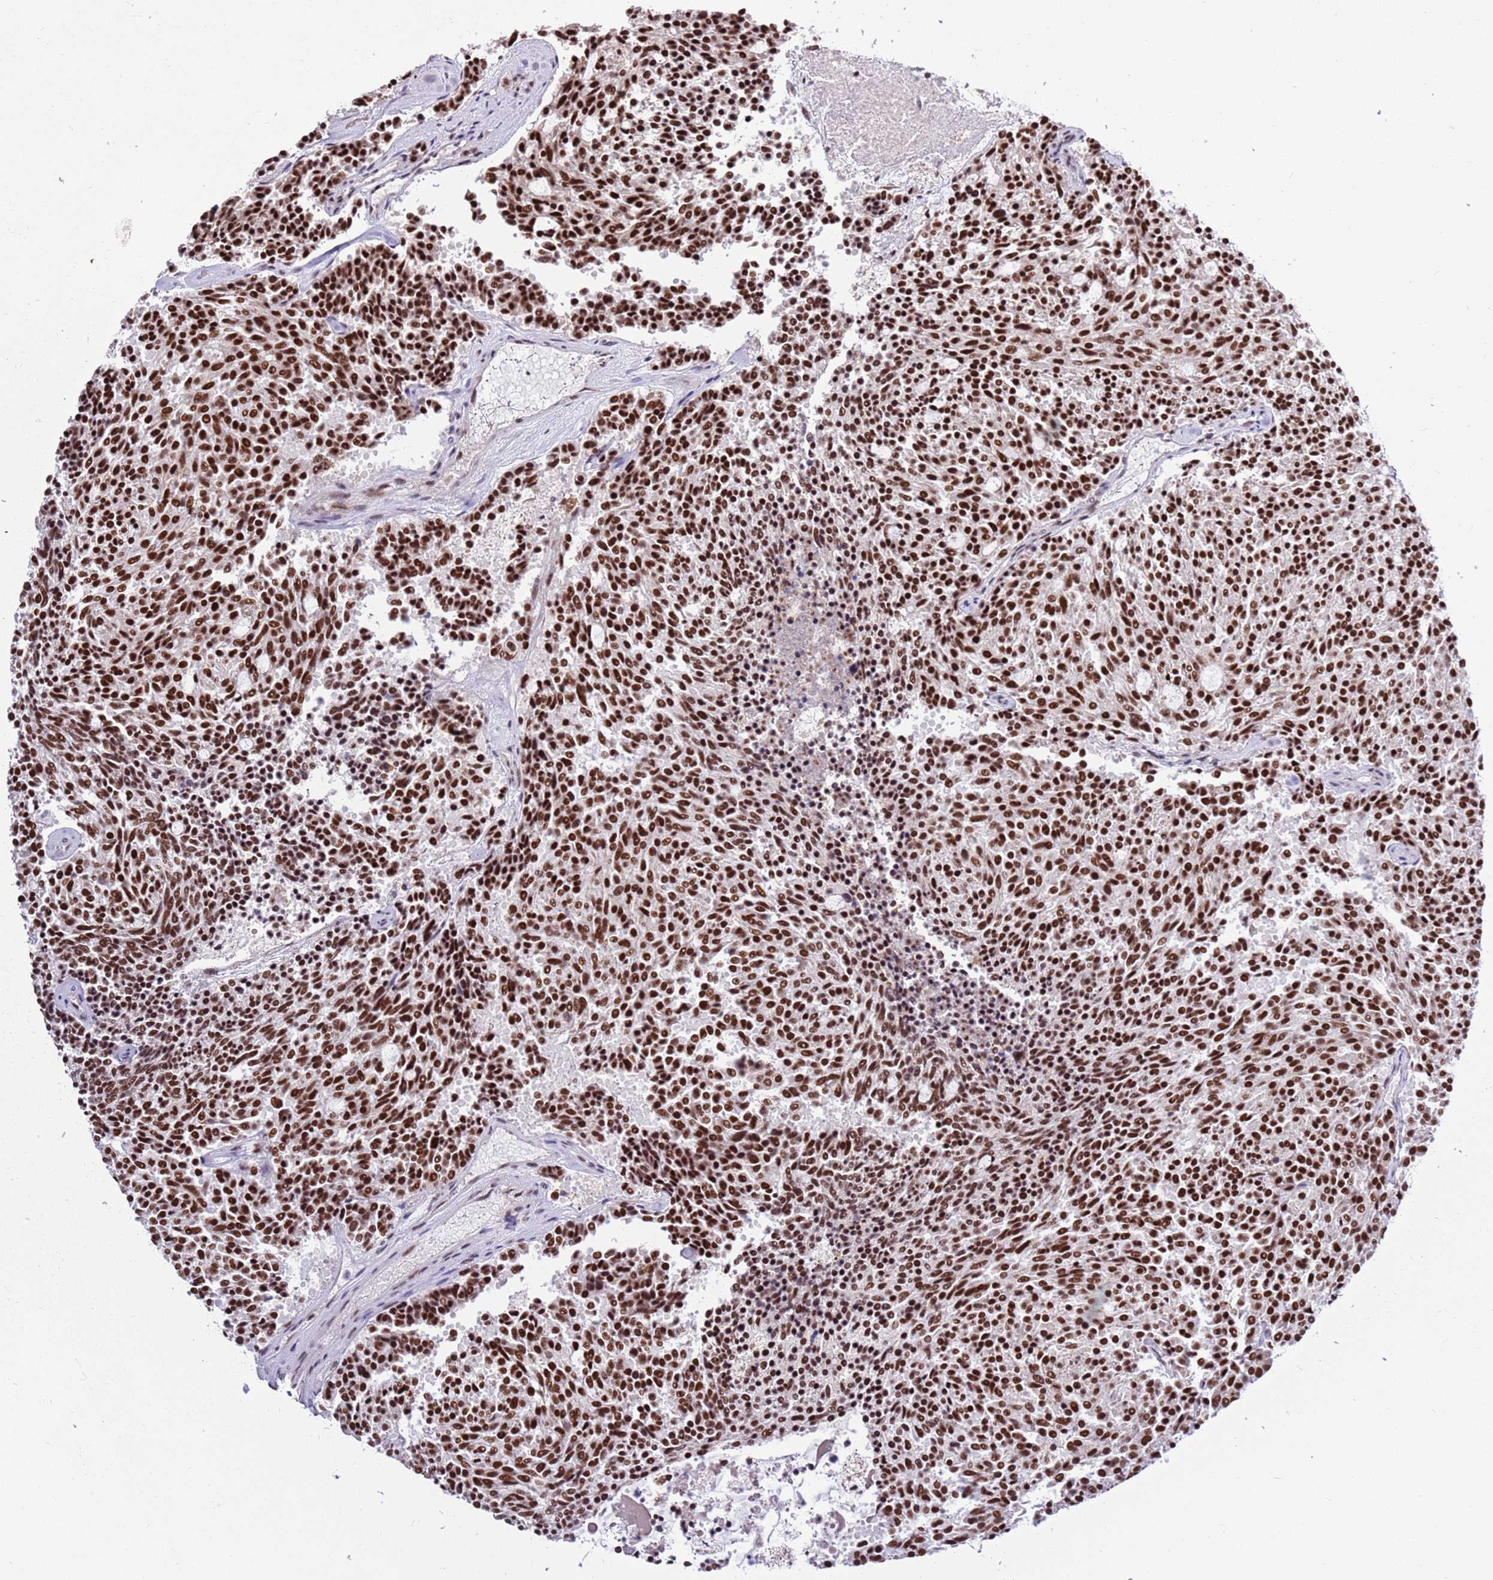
{"staining": {"intensity": "strong", "quantity": ">75%", "location": "nuclear"}, "tissue": "carcinoid", "cell_type": "Tumor cells", "image_type": "cancer", "snomed": [{"axis": "morphology", "description": "Carcinoid, malignant, NOS"}, {"axis": "topography", "description": "Pancreas"}], "caption": "Brown immunohistochemical staining in human carcinoid (malignant) shows strong nuclear staining in approximately >75% of tumor cells. Nuclei are stained in blue.", "gene": "AKAP8L", "patient": {"sex": "female", "age": 54}}